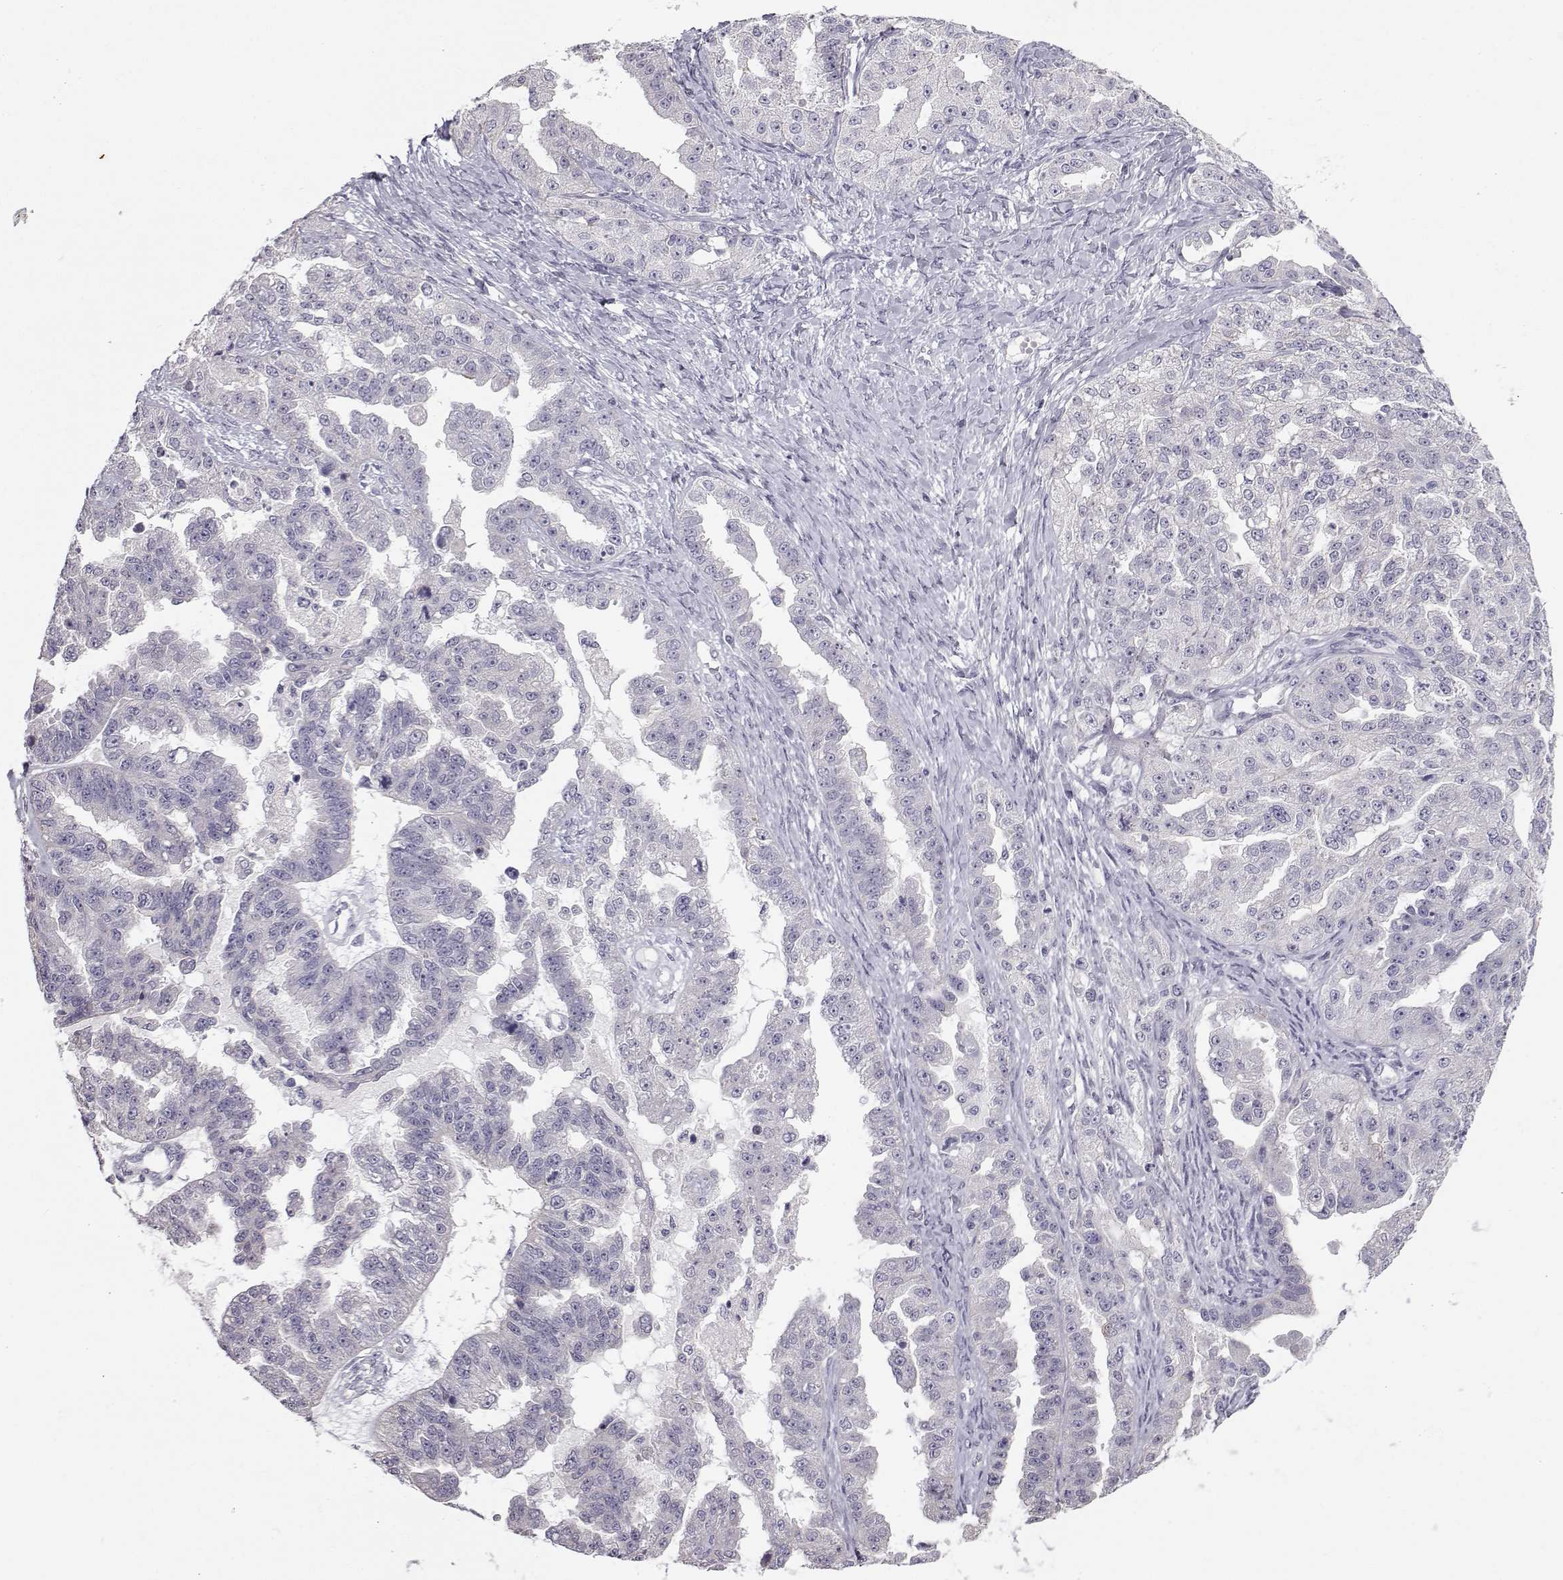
{"staining": {"intensity": "negative", "quantity": "none", "location": "none"}, "tissue": "ovarian cancer", "cell_type": "Tumor cells", "image_type": "cancer", "snomed": [{"axis": "morphology", "description": "Cystadenocarcinoma, serous, NOS"}, {"axis": "topography", "description": "Ovary"}], "caption": "This is an IHC micrograph of human ovarian cancer (serous cystadenocarcinoma). There is no expression in tumor cells.", "gene": "ZNF185", "patient": {"sex": "female", "age": 58}}